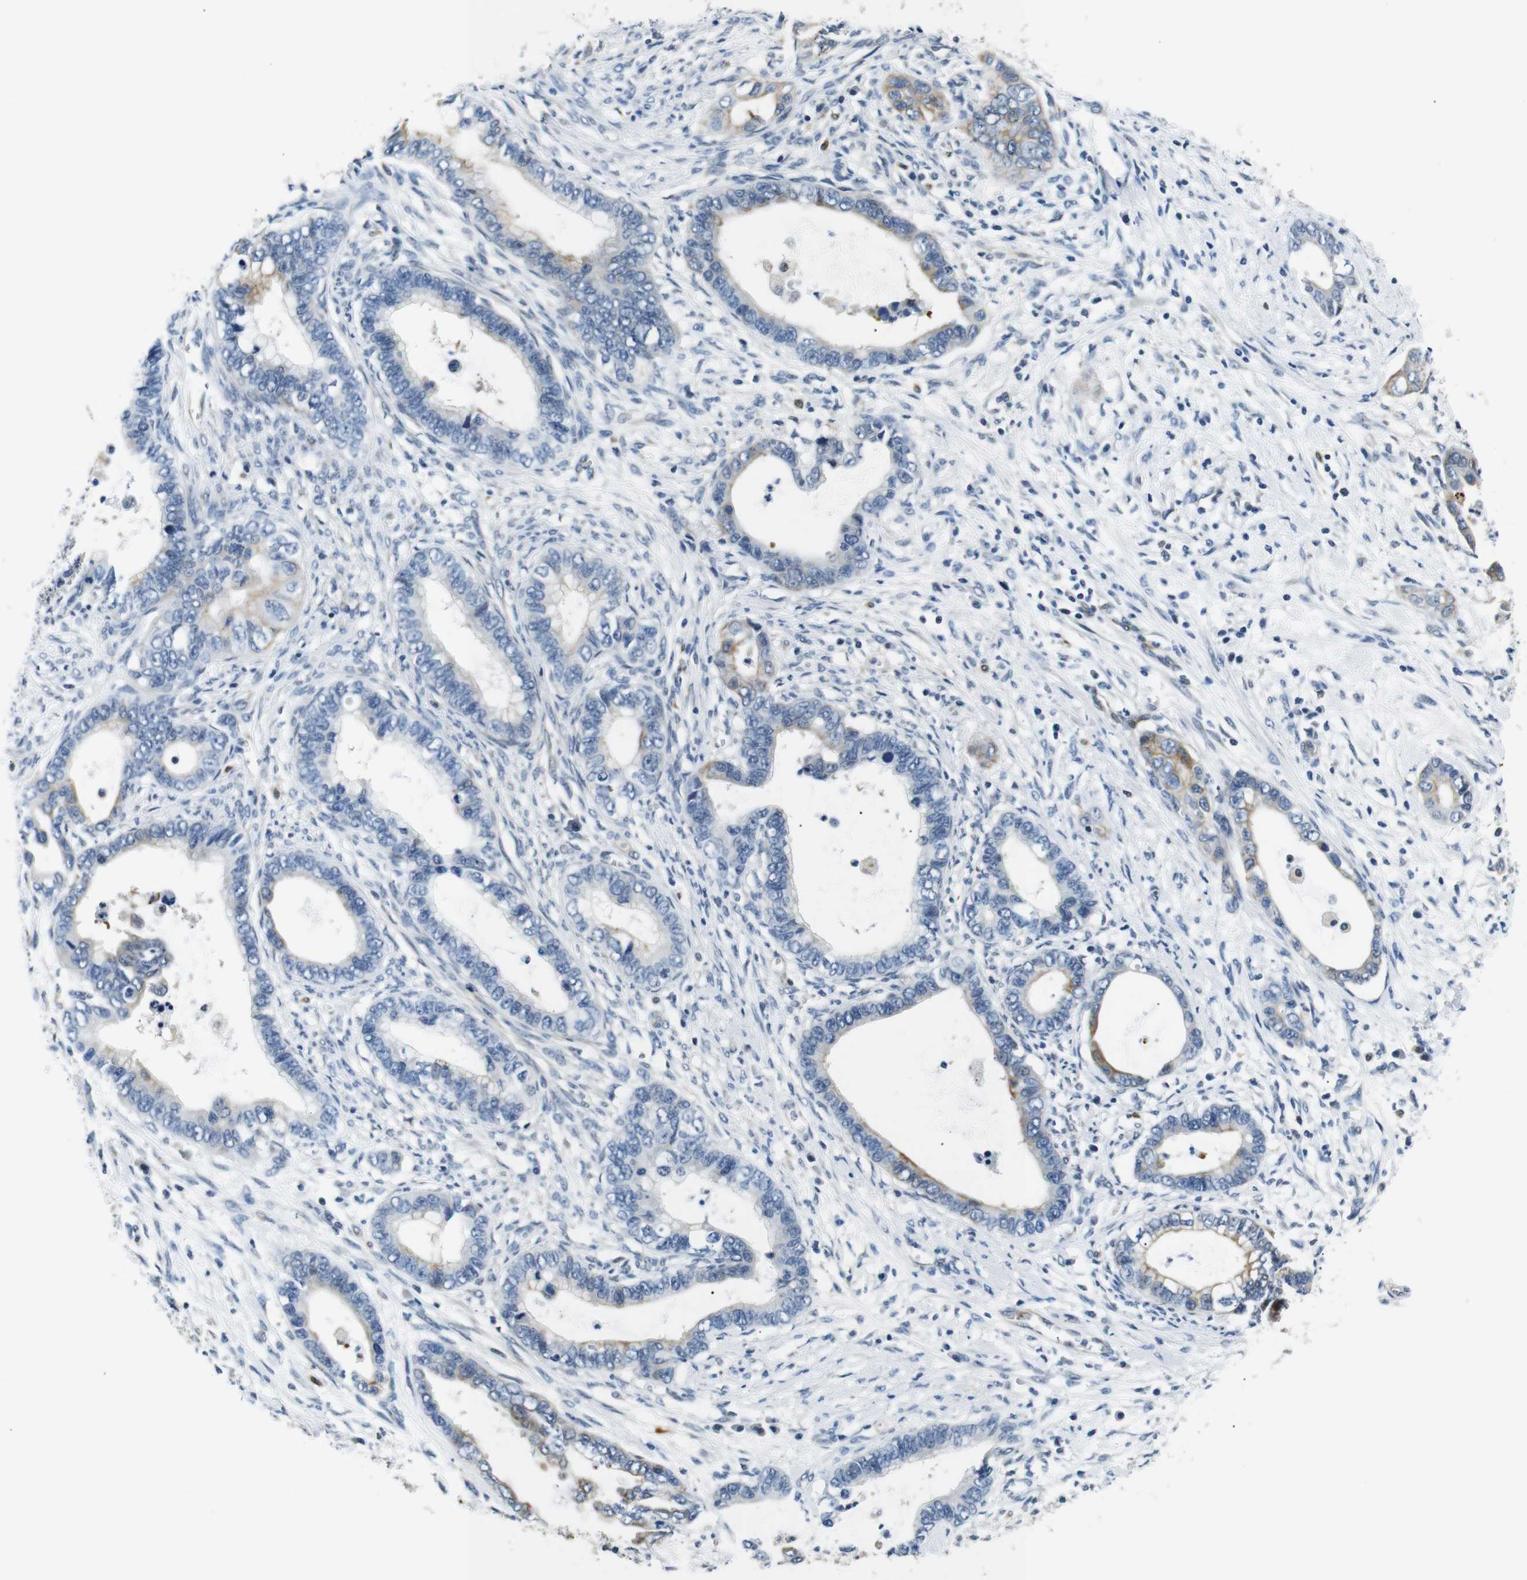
{"staining": {"intensity": "weak", "quantity": "<25%", "location": "cytoplasmic/membranous"}, "tissue": "cervical cancer", "cell_type": "Tumor cells", "image_type": "cancer", "snomed": [{"axis": "morphology", "description": "Adenocarcinoma, NOS"}, {"axis": "topography", "description": "Cervix"}], "caption": "Immunohistochemistry (IHC) of cervical cancer (adenocarcinoma) displays no positivity in tumor cells.", "gene": "TAFA1", "patient": {"sex": "female", "age": 44}}